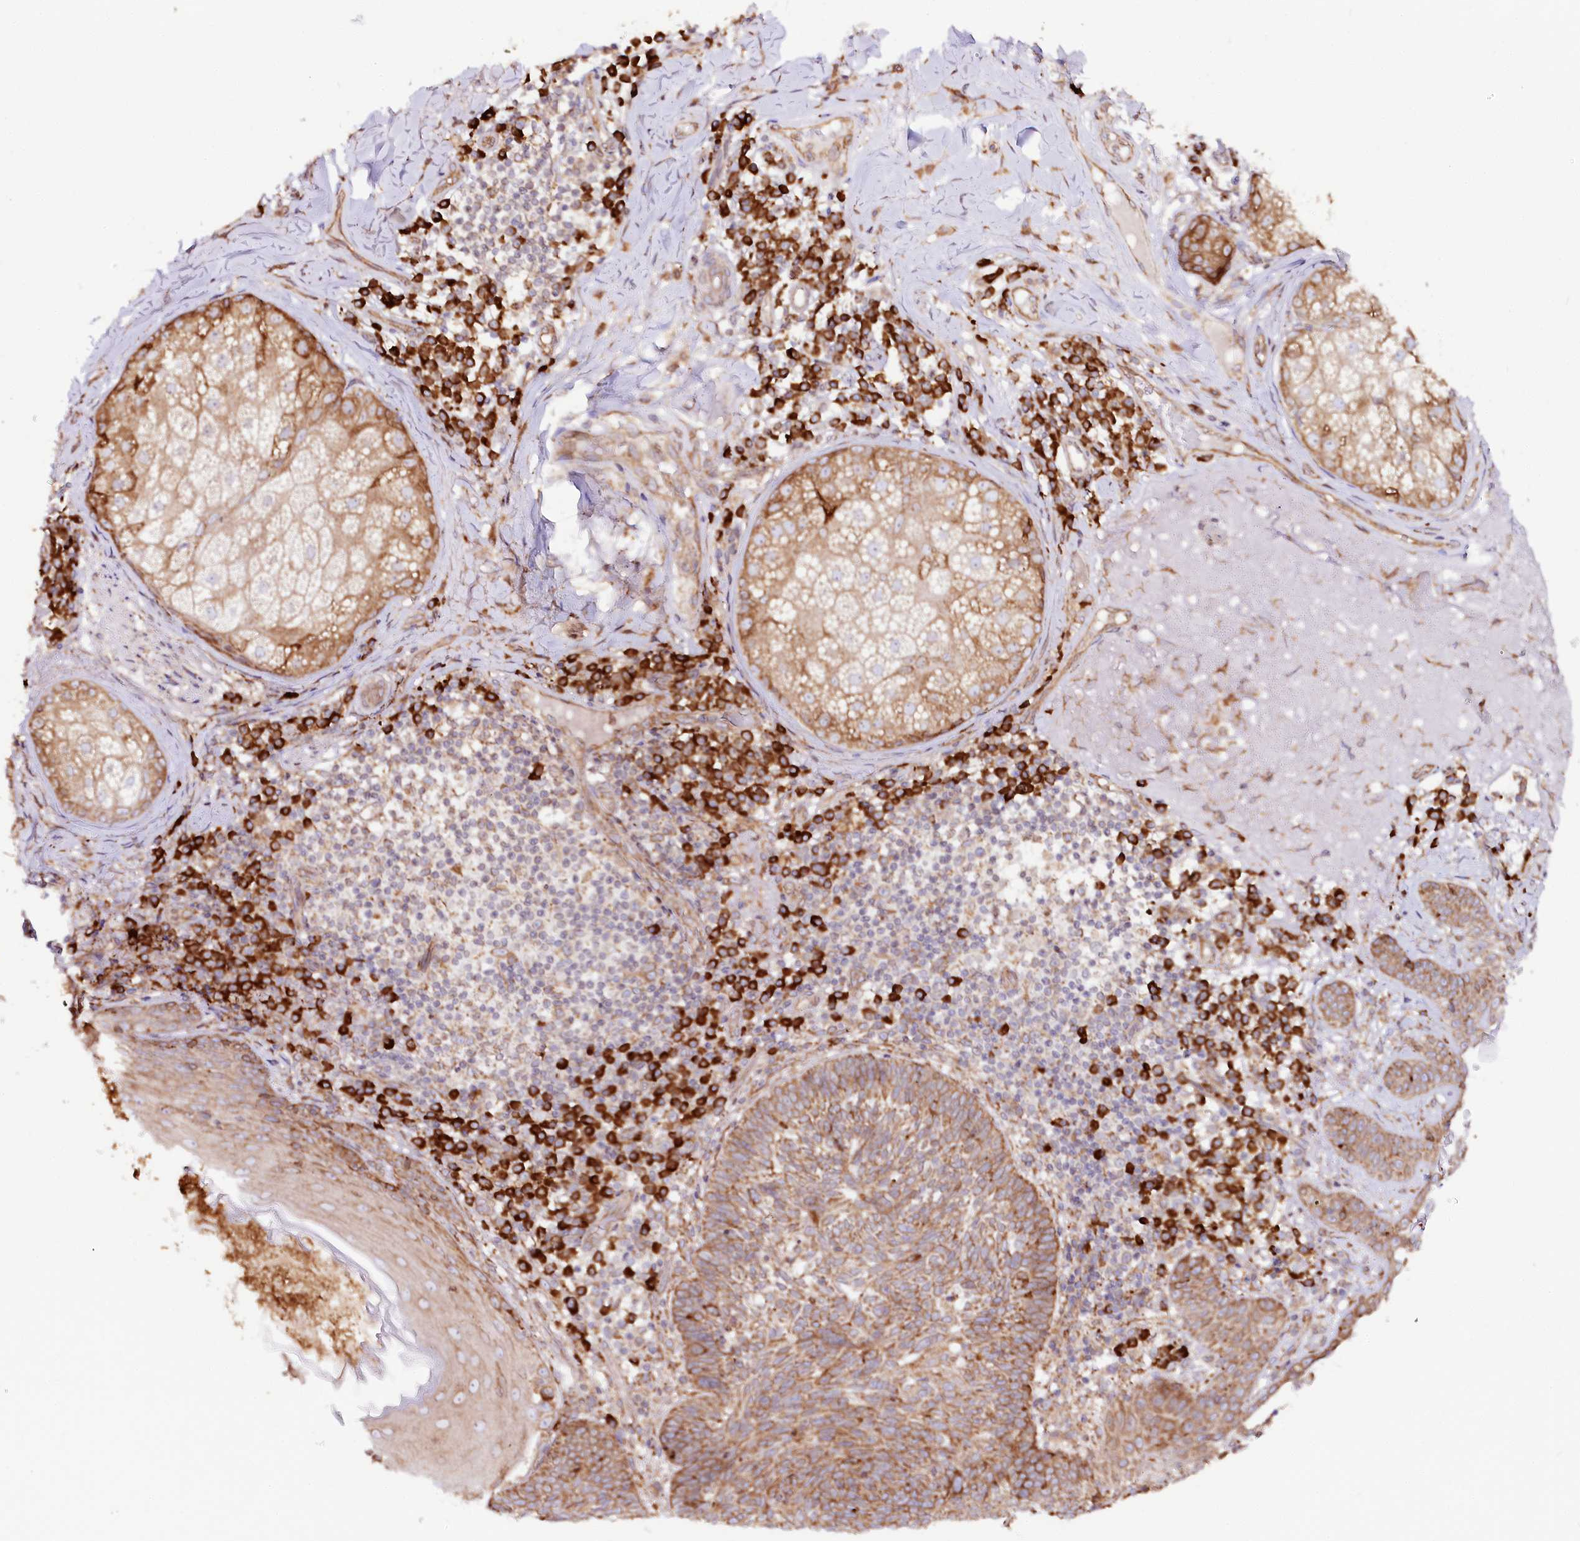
{"staining": {"intensity": "moderate", "quantity": ">75%", "location": "cytoplasmic/membranous"}, "tissue": "skin cancer", "cell_type": "Tumor cells", "image_type": "cancer", "snomed": [{"axis": "morphology", "description": "Basal cell carcinoma"}, {"axis": "topography", "description": "Skin"}], "caption": "This histopathology image displays immunohistochemistry staining of basal cell carcinoma (skin), with medium moderate cytoplasmic/membranous positivity in about >75% of tumor cells.", "gene": "CNPY2", "patient": {"sex": "male", "age": 88}}